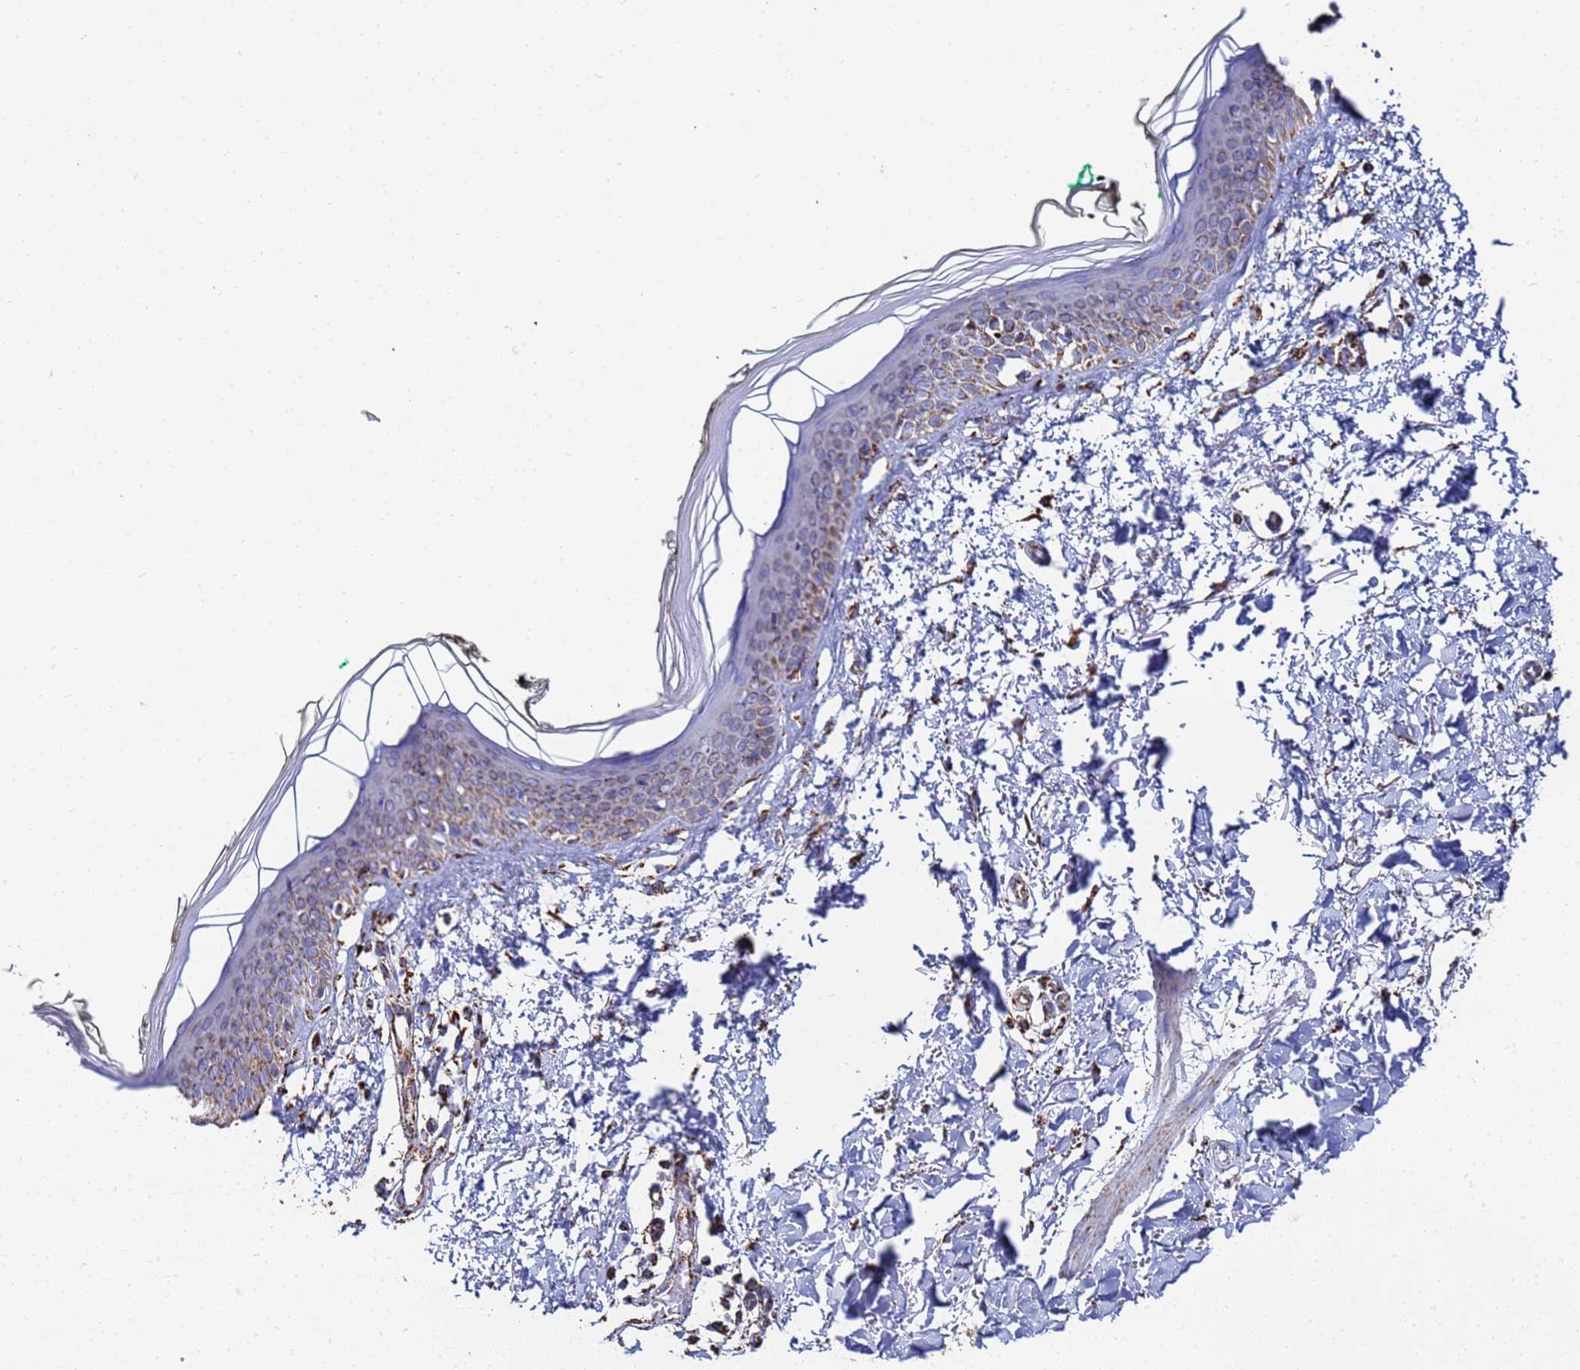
{"staining": {"intensity": "moderate", "quantity": ">75%", "location": "cytoplasmic/membranous"}, "tissue": "skin", "cell_type": "Fibroblasts", "image_type": "normal", "snomed": [{"axis": "morphology", "description": "Normal tissue, NOS"}, {"axis": "topography", "description": "Skin"}], "caption": "This histopathology image demonstrates immunohistochemistry (IHC) staining of normal human skin, with medium moderate cytoplasmic/membranous staining in approximately >75% of fibroblasts.", "gene": "GLUD1", "patient": {"sex": "male", "age": 62}}